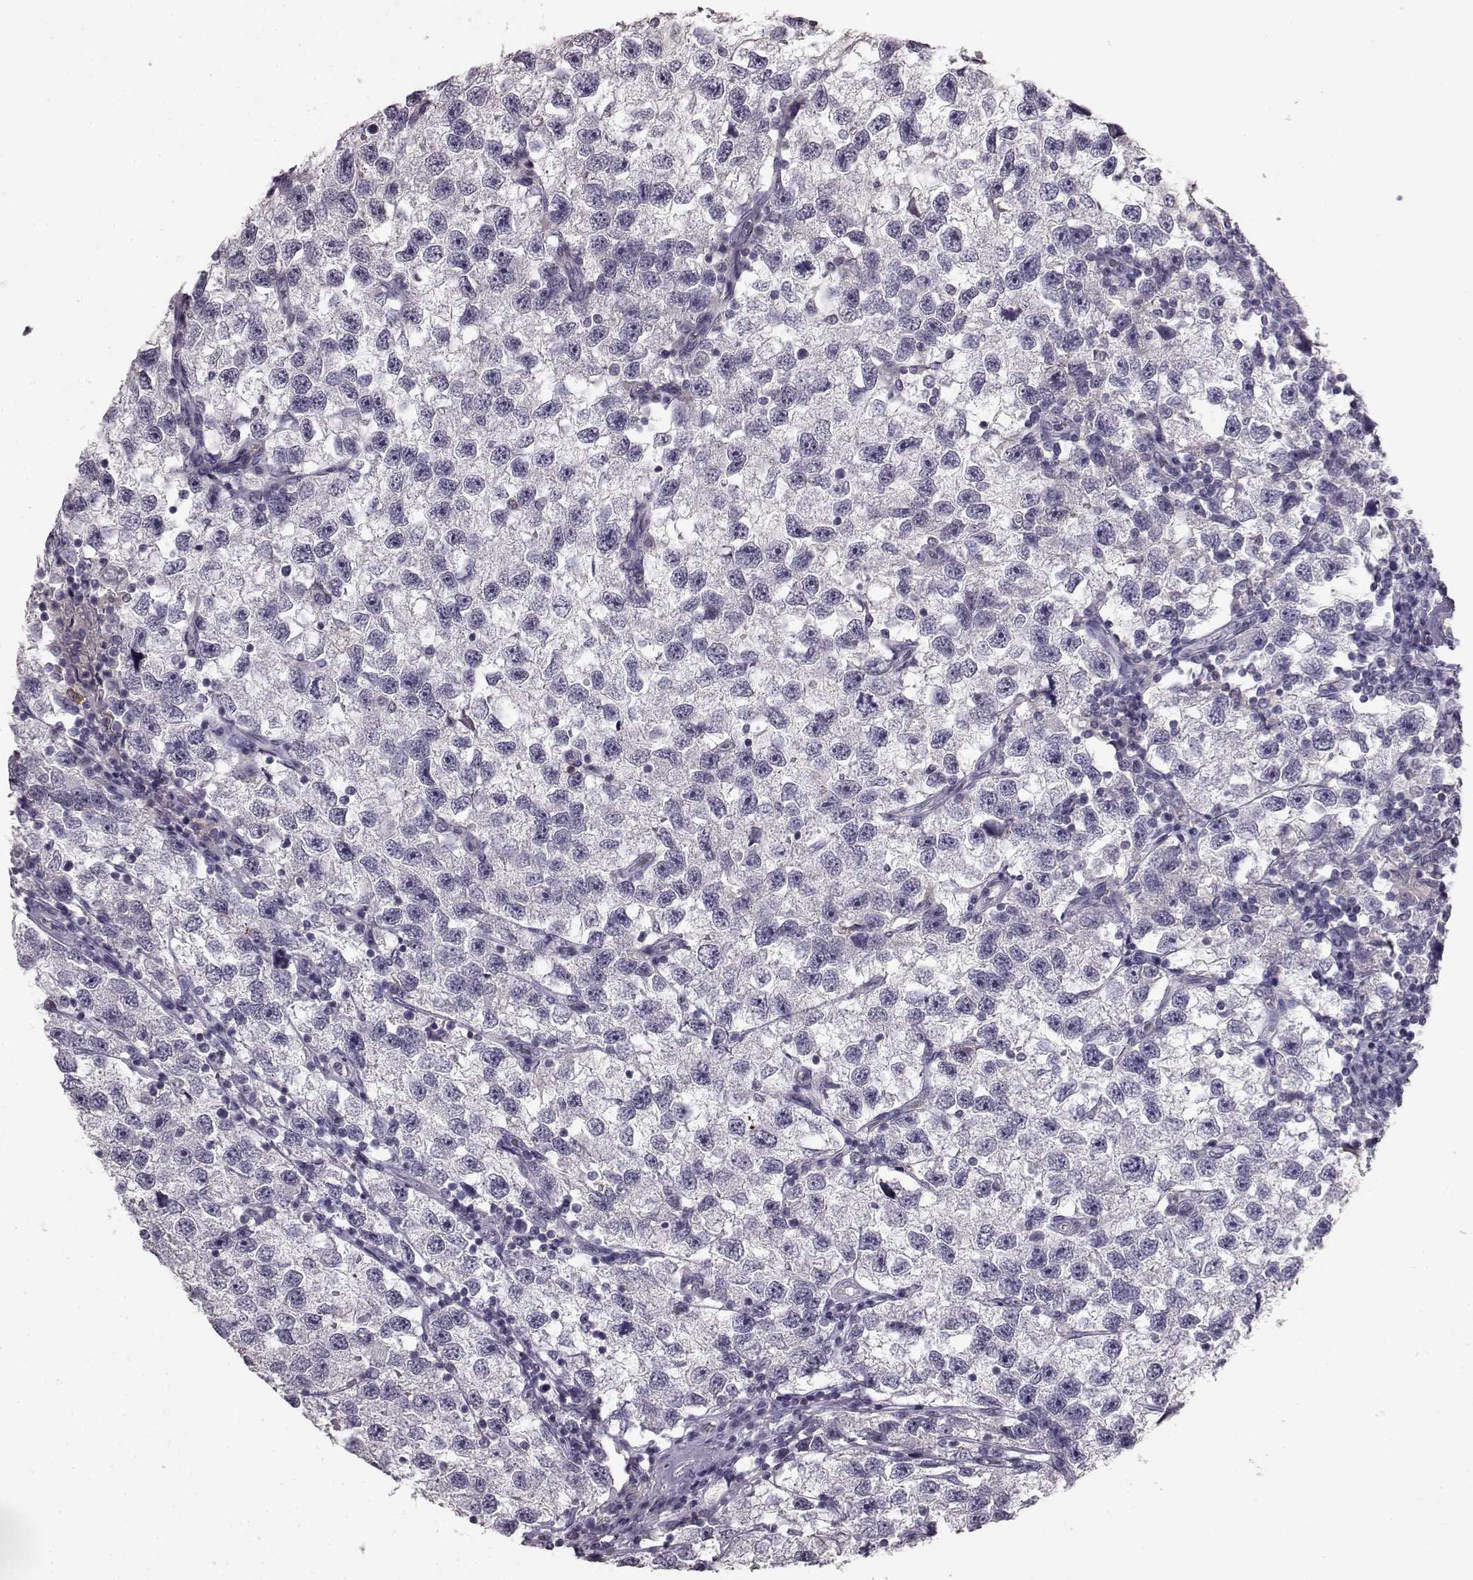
{"staining": {"intensity": "negative", "quantity": "none", "location": "none"}, "tissue": "testis cancer", "cell_type": "Tumor cells", "image_type": "cancer", "snomed": [{"axis": "morphology", "description": "Seminoma, NOS"}, {"axis": "topography", "description": "Testis"}], "caption": "Immunohistochemistry (IHC) histopathology image of neoplastic tissue: human testis cancer (seminoma) stained with DAB (3,3'-diaminobenzidine) demonstrates no significant protein positivity in tumor cells.", "gene": "KRT85", "patient": {"sex": "male", "age": 26}}